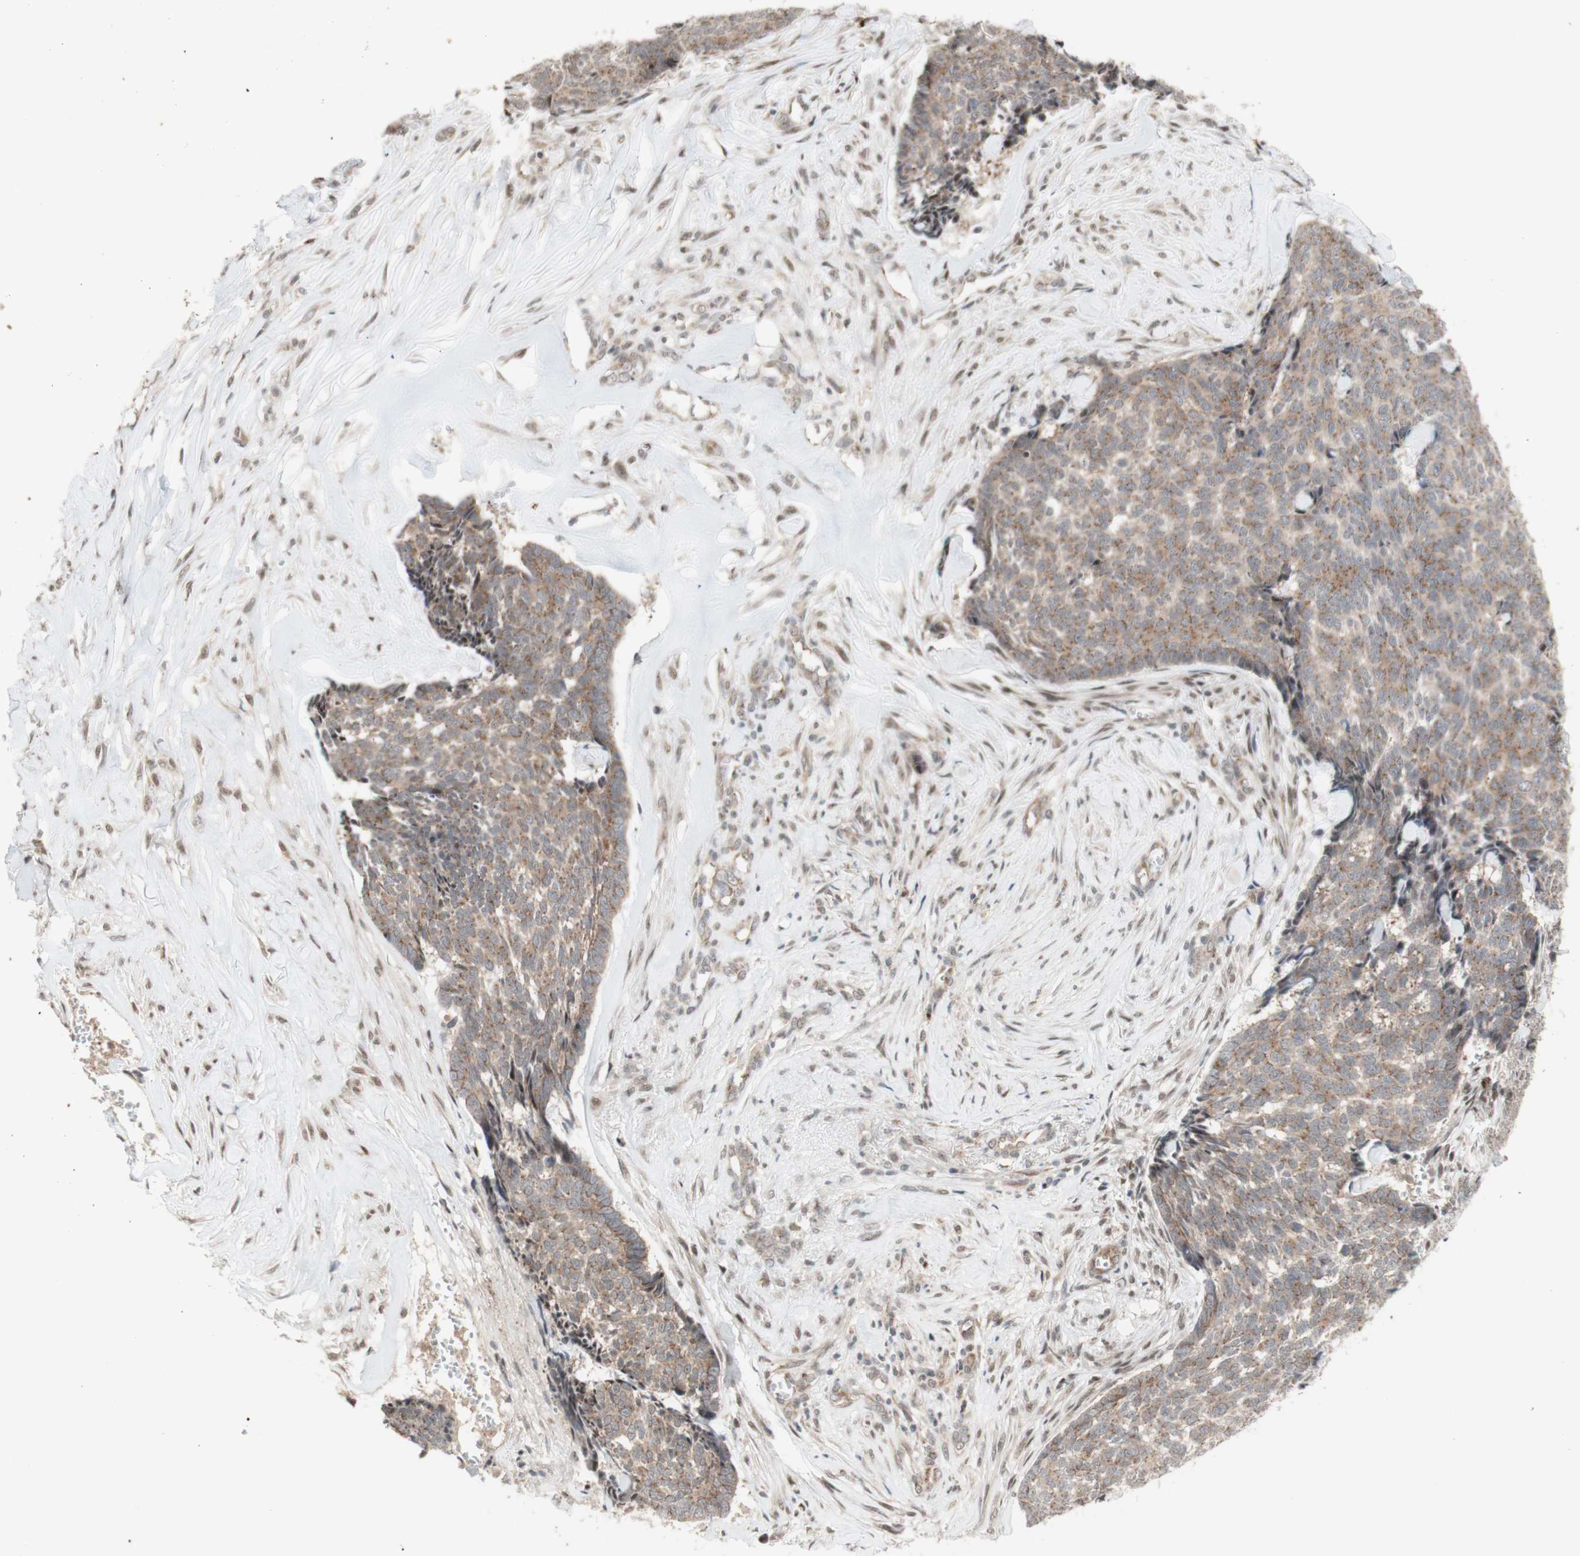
{"staining": {"intensity": "weak", "quantity": ">75%", "location": "cytoplasmic/membranous"}, "tissue": "skin cancer", "cell_type": "Tumor cells", "image_type": "cancer", "snomed": [{"axis": "morphology", "description": "Basal cell carcinoma"}, {"axis": "topography", "description": "Skin"}], "caption": "This photomicrograph displays skin basal cell carcinoma stained with IHC to label a protein in brown. The cytoplasmic/membranous of tumor cells show weak positivity for the protein. Nuclei are counter-stained blue.", "gene": "CYLD", "patient": {"sex": "male", "age": 84}}